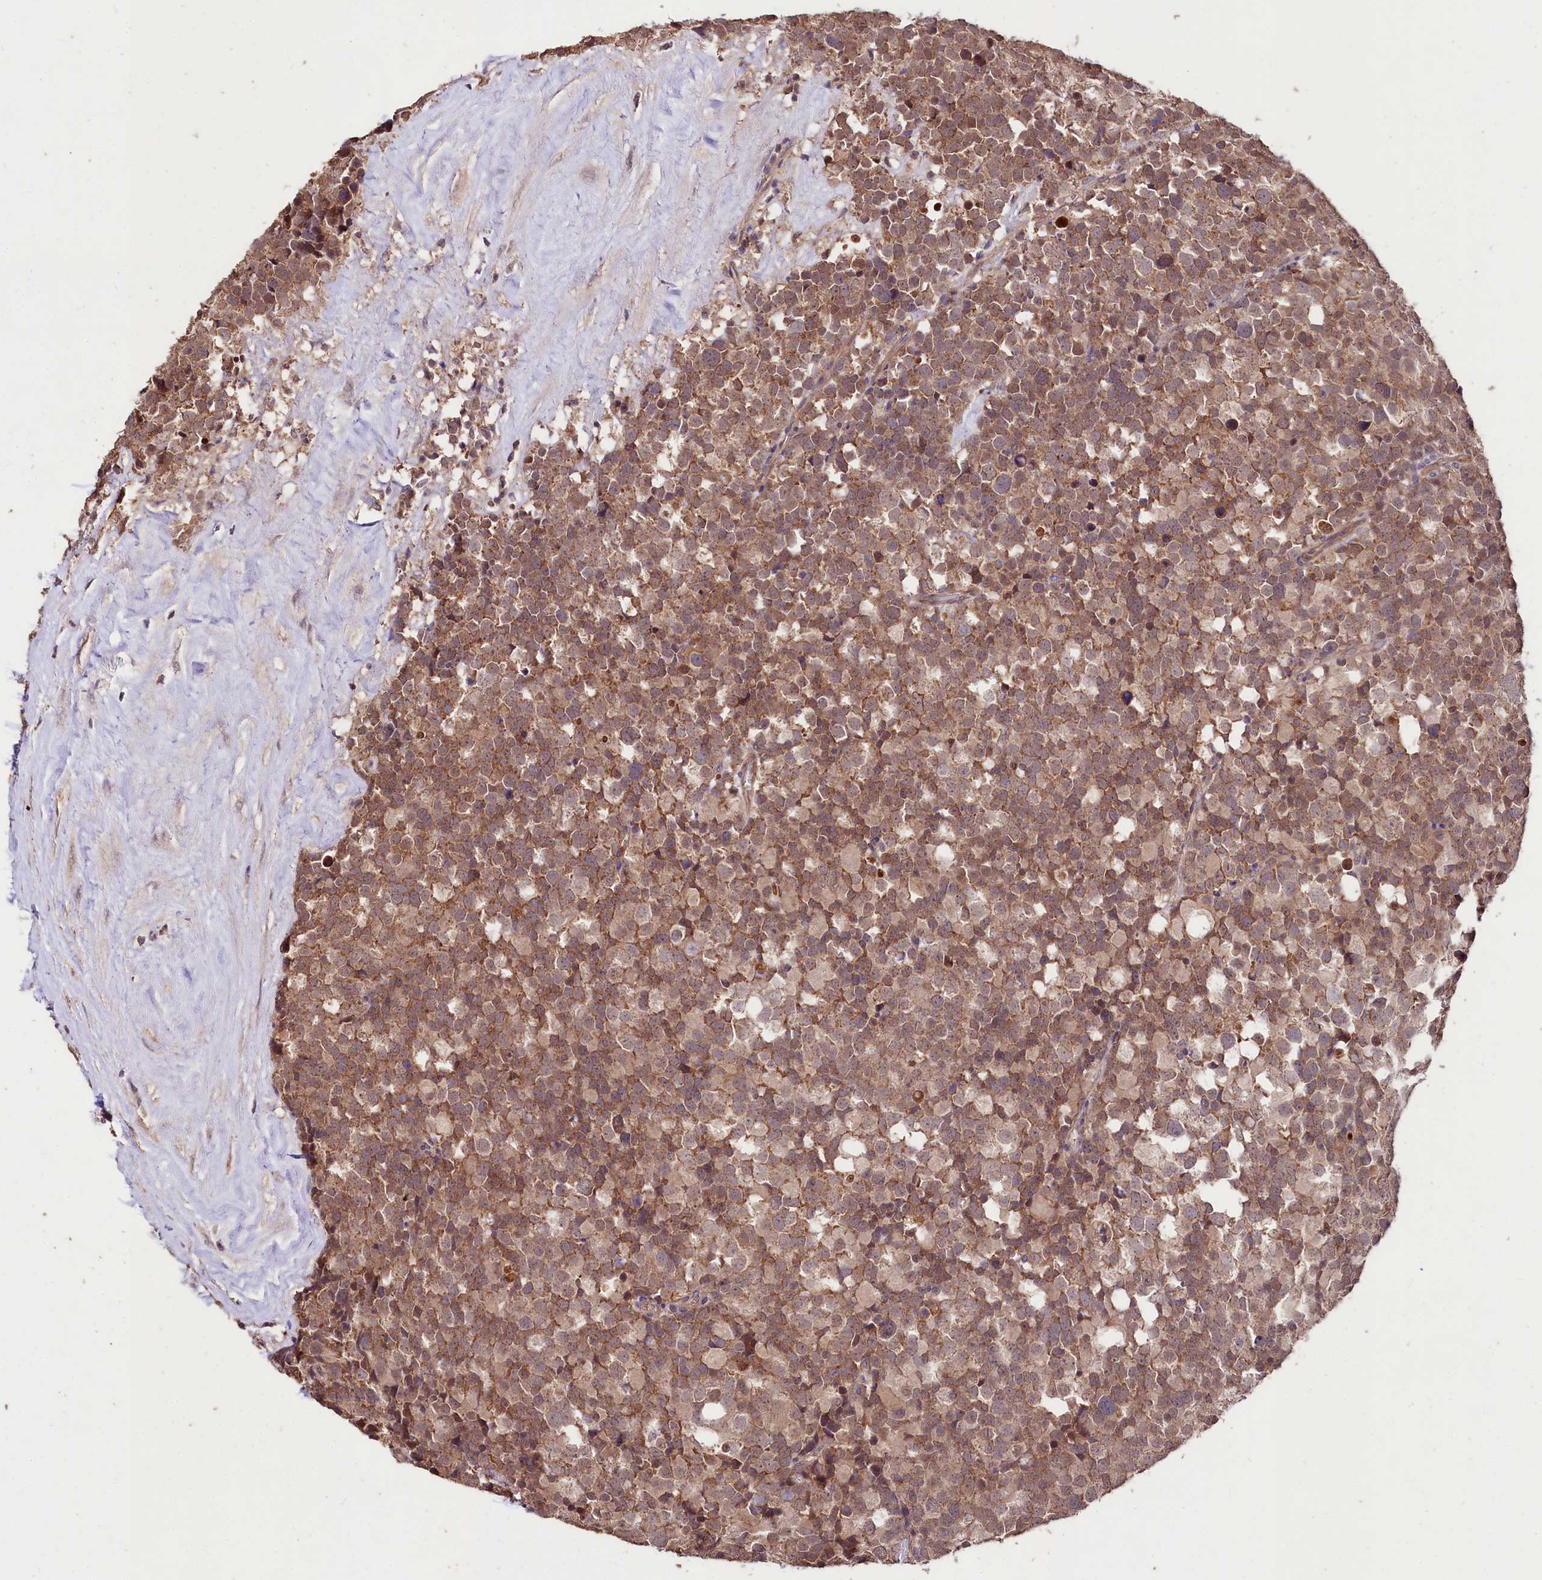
{"staining": {"intensity": "moderate", "quantity": ">75%", "location": "cytoplasmic/membranous"}, "tissue": "testis cancer", "cell_type": "Tumor cells", "image_type": "cancer", "snomed": [{"axis": "morphology", "description": "Seminoma, NOS"}, {"axis": "topography", "description": "Testis"}], "caption": "About >75% of tumor cells in human testis cancer (seminoma) exhibit moderate cytoplasmic/membranous protein positivity as visualized by brown immunohistochemical staining.", "gene": "KLRB1", "patient": {"sex": "male", "age": 71}}